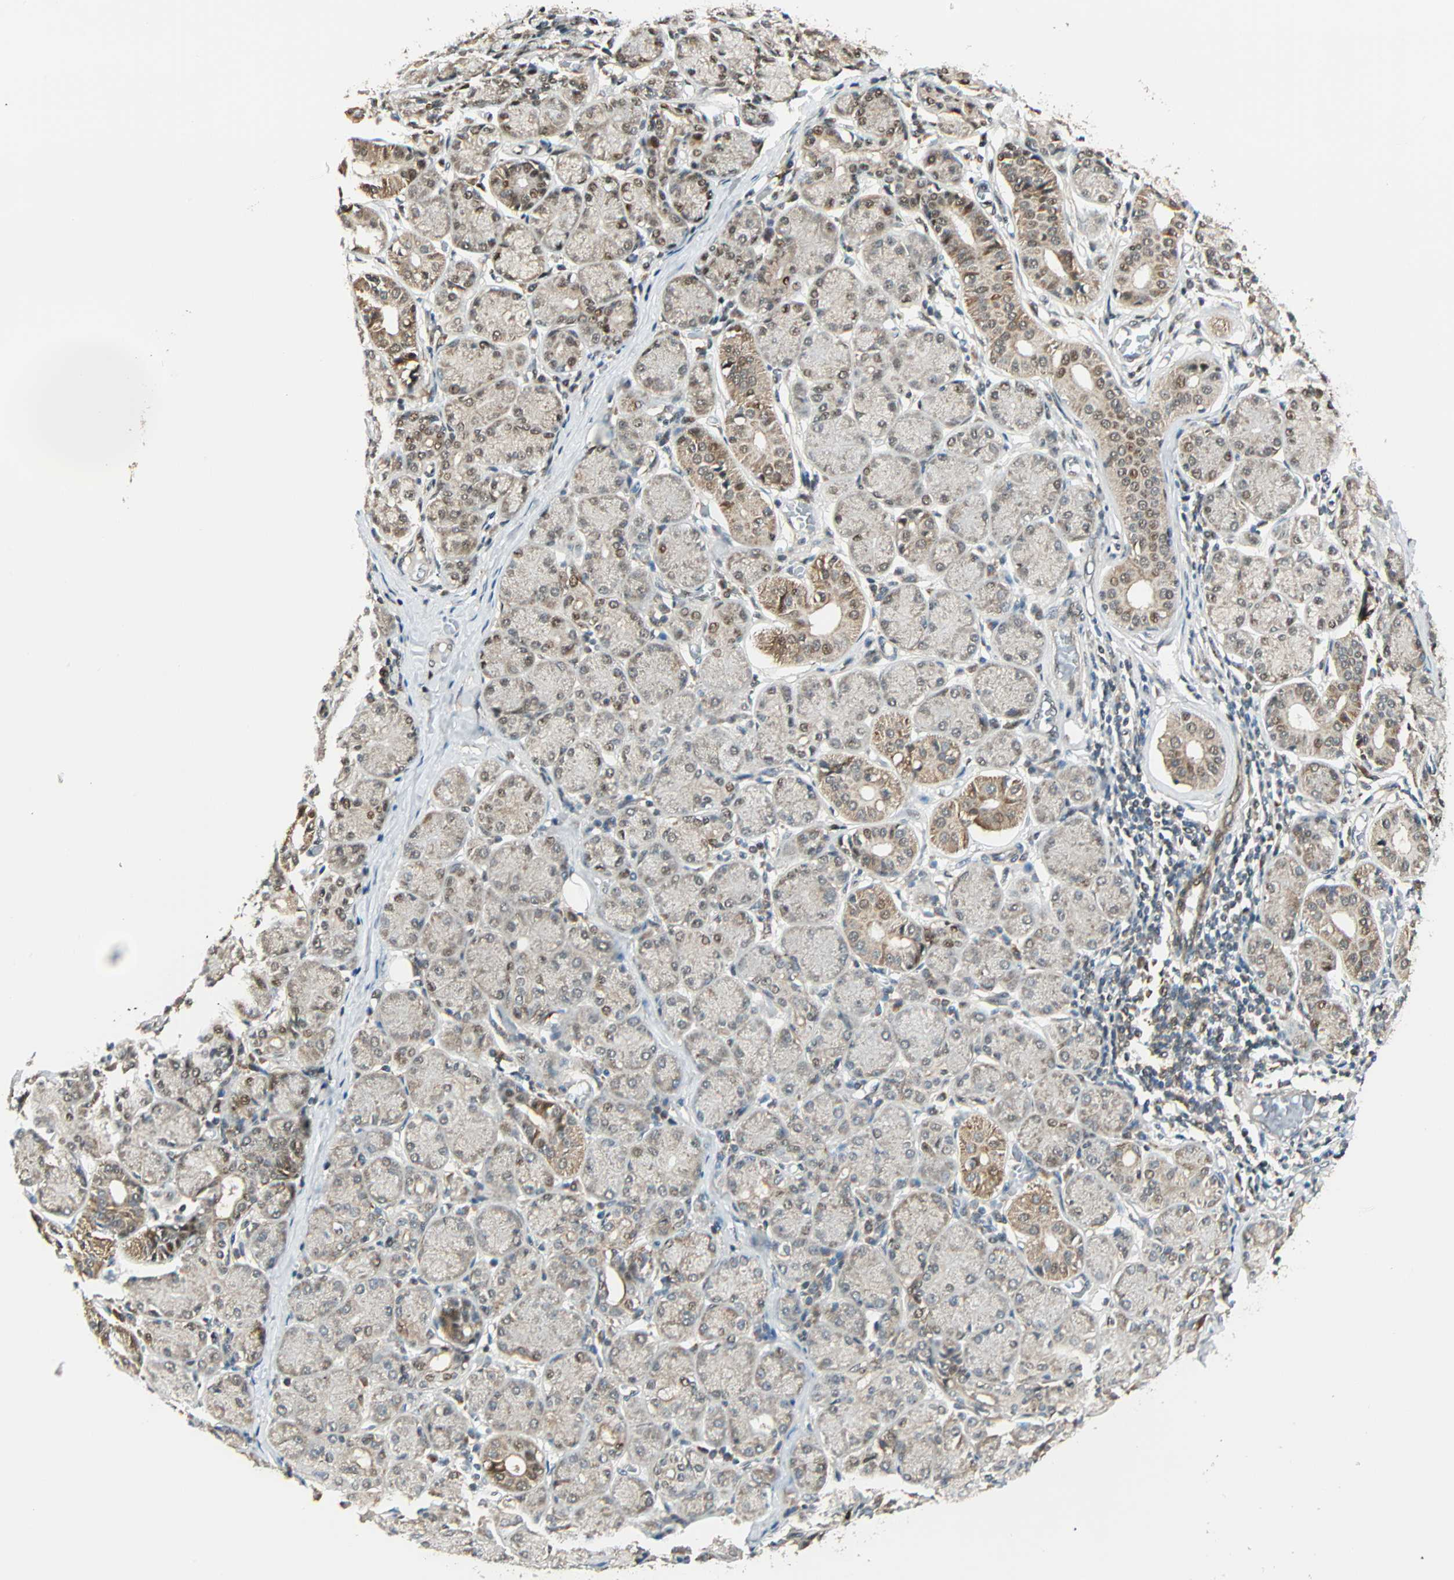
{"staining": {"intensity": "strong", "quantity": ">75%", "location": "cytoplasmic/membranous,nuclear"}, "tissue": "salivary gland", "cell_type": "Glandular cells", "image_type": "normal", "snomed": [{"axis": "morphology", "description": "Normal tissue, NOS"}, {"axis": "topography", "description": "Salivary gland"}], "caption": "This is an image of immunohistochemistry staining of normal salivary gland, which shows strong staining in the cytoplasmic/membranous,nuclear of glandular cells.", "gene": "PNPLA6", "patient": {"sex": "female", "age": 24}}